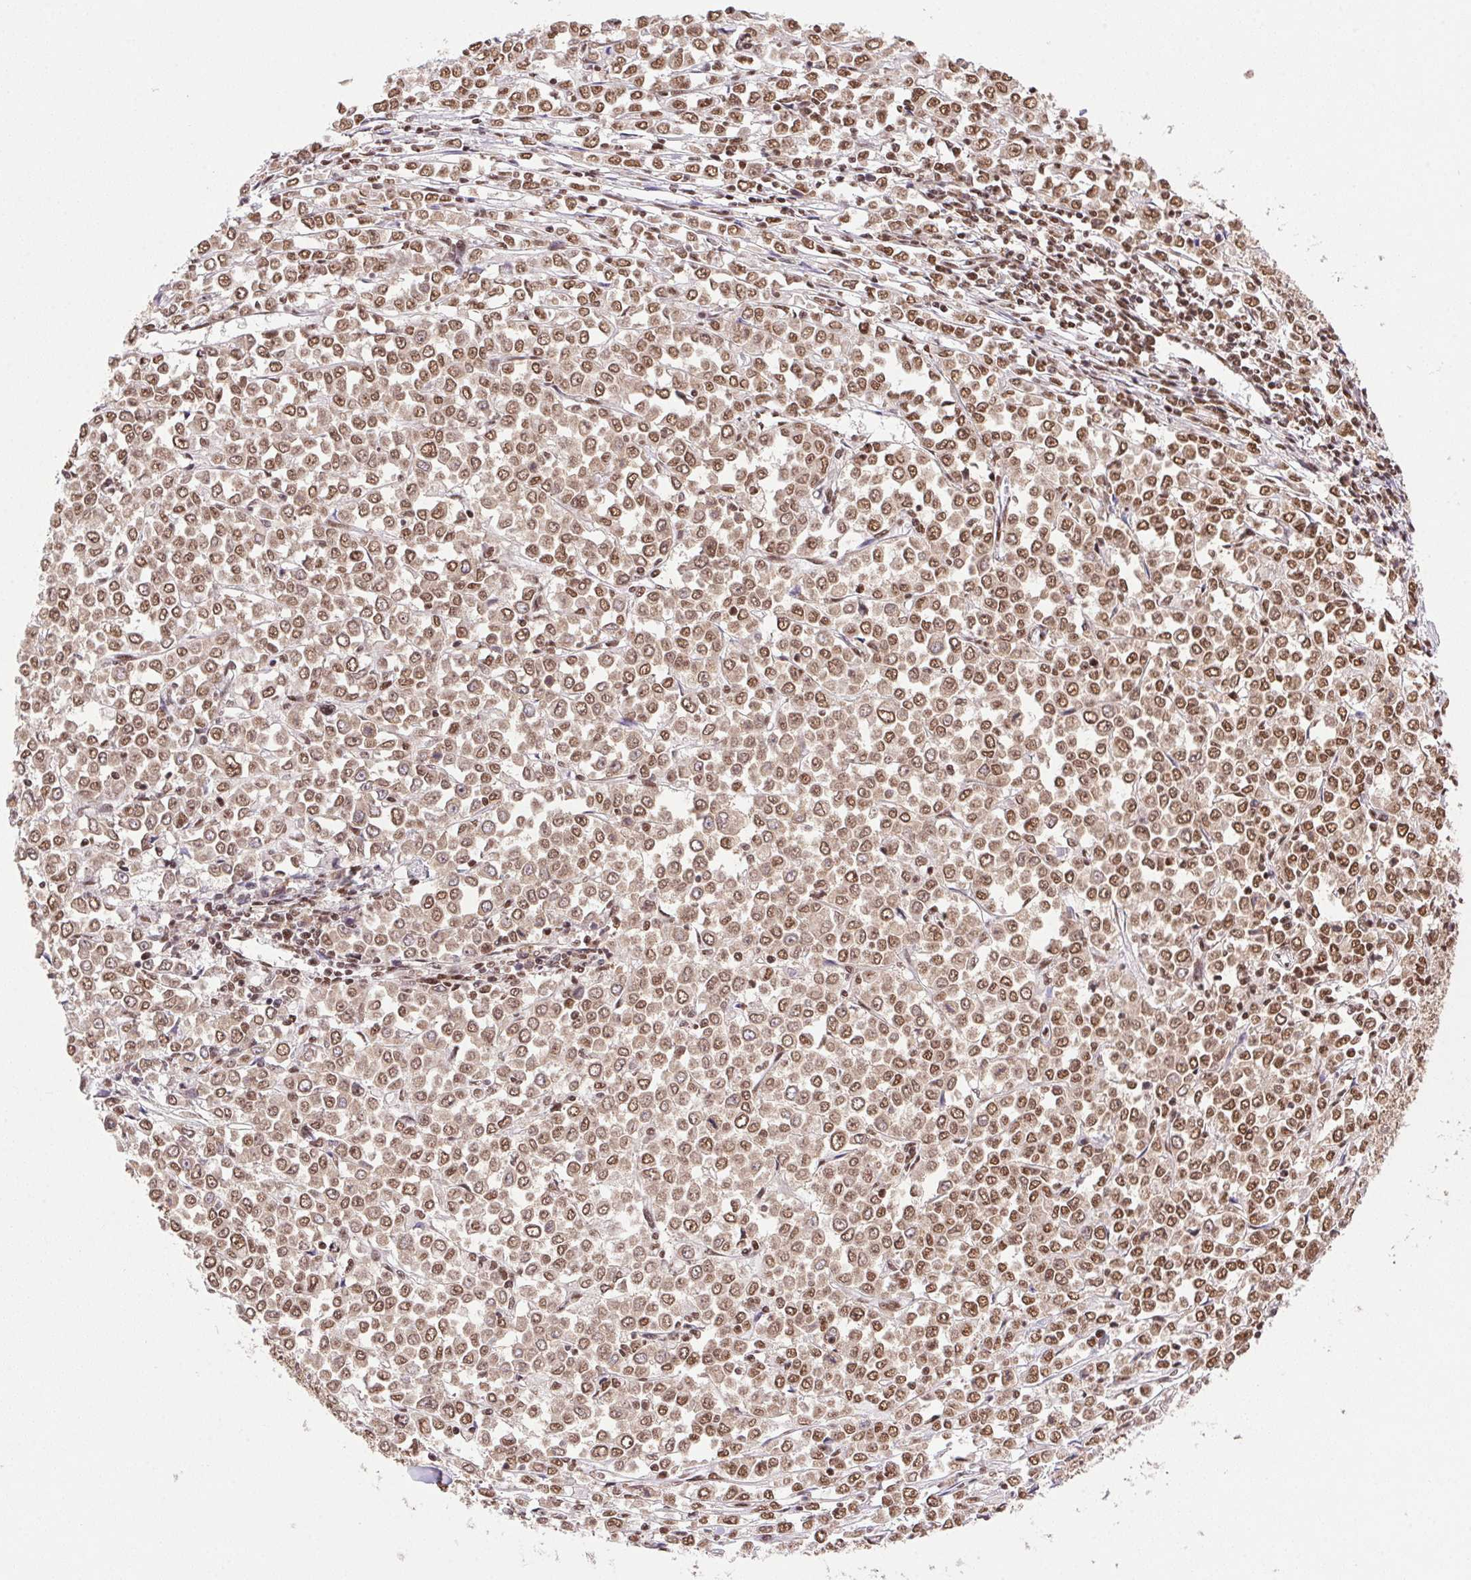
{"staining": {"intensity": "moderate", "quantity": ">75%", "location": "cytoplasmic/membranous,nuclear"}, "tissue": "stomach cancer", "cell_type": "Tumor cells", "image_type": "cancer", "snomed": [{"axis": "morphology", "description": "Adenocarcinoma, NOS"}, {"axis": "topography", "description": "Stomach, upper"}], "caption": "Protein expression analysis of adenocarcinoma (stomach) demonstrates moderate cytoplasmic/membranous and nuclear positivity in about >75% of tumor cells. (brown staining indicates protein expression, while blue staining denotes nuclei).", "gene": "ZNF207", "patient": {"sex": "male", "age": 70}}